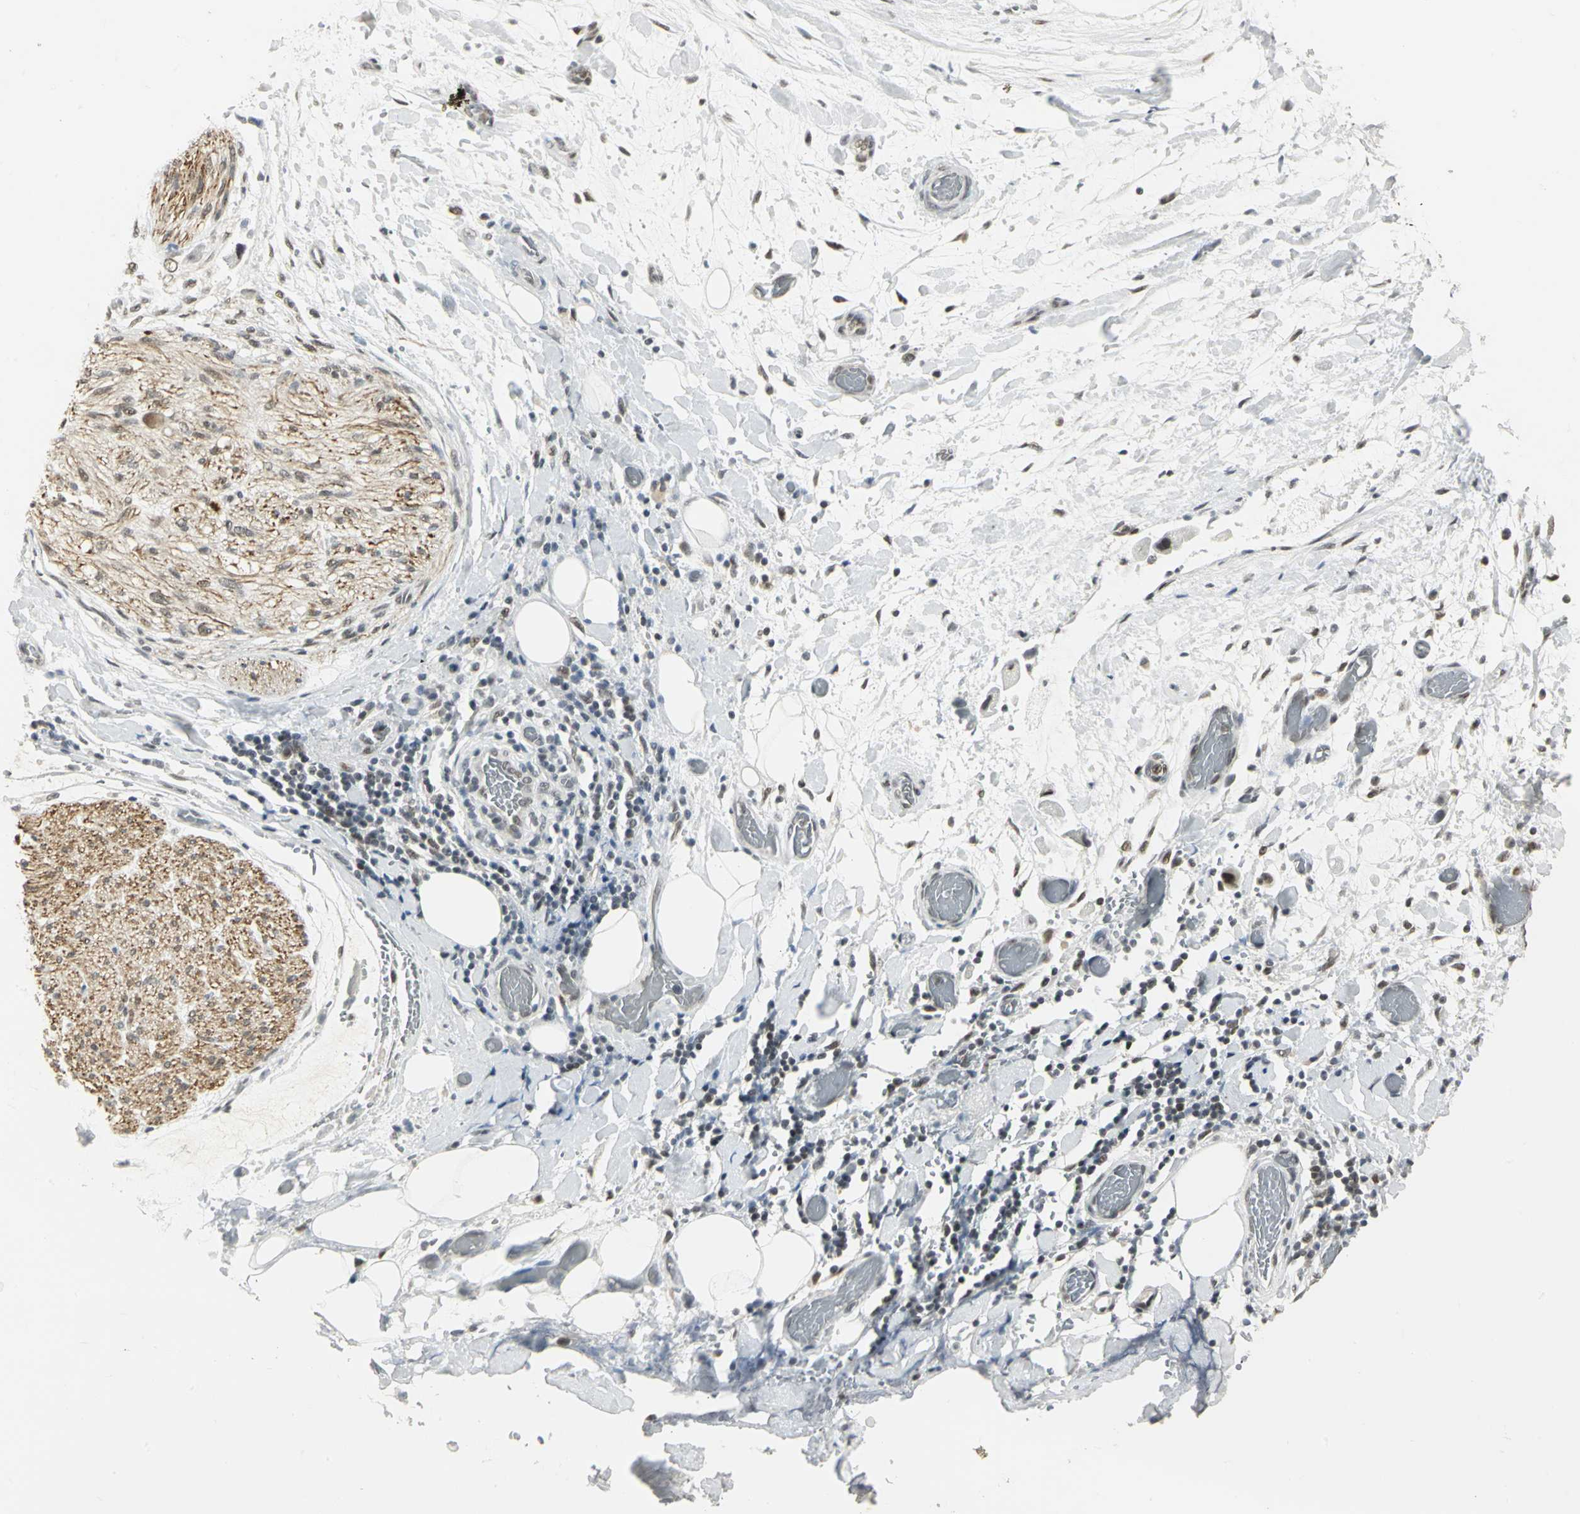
{"staining": {"intensity": "moderate", "quantity": ">75%", "location": "nuclear"}, "tissue": "adipose tissue", "cell_type": "Adipocytes", "image_type": "normal", "snomed": [{"axis": "morphology", "description": "Normal tissue, NOS"}, {"axis": "morphology", "description": "Cholangiocarcinoma"}, {"axis": "topography", "description": "Liver"}, {"axis": "topography", "description": "Peripheral nerve tissue"}], "caption": "This histopathology image demonstrates immunohistochemistry (IHC) staining of unremarkable human adipose tissue, with medium moderate nuclear positivity in about >75% of adipocytes.", "gene": "CBX3", "patient": {"sex": "male", "age": 50}}